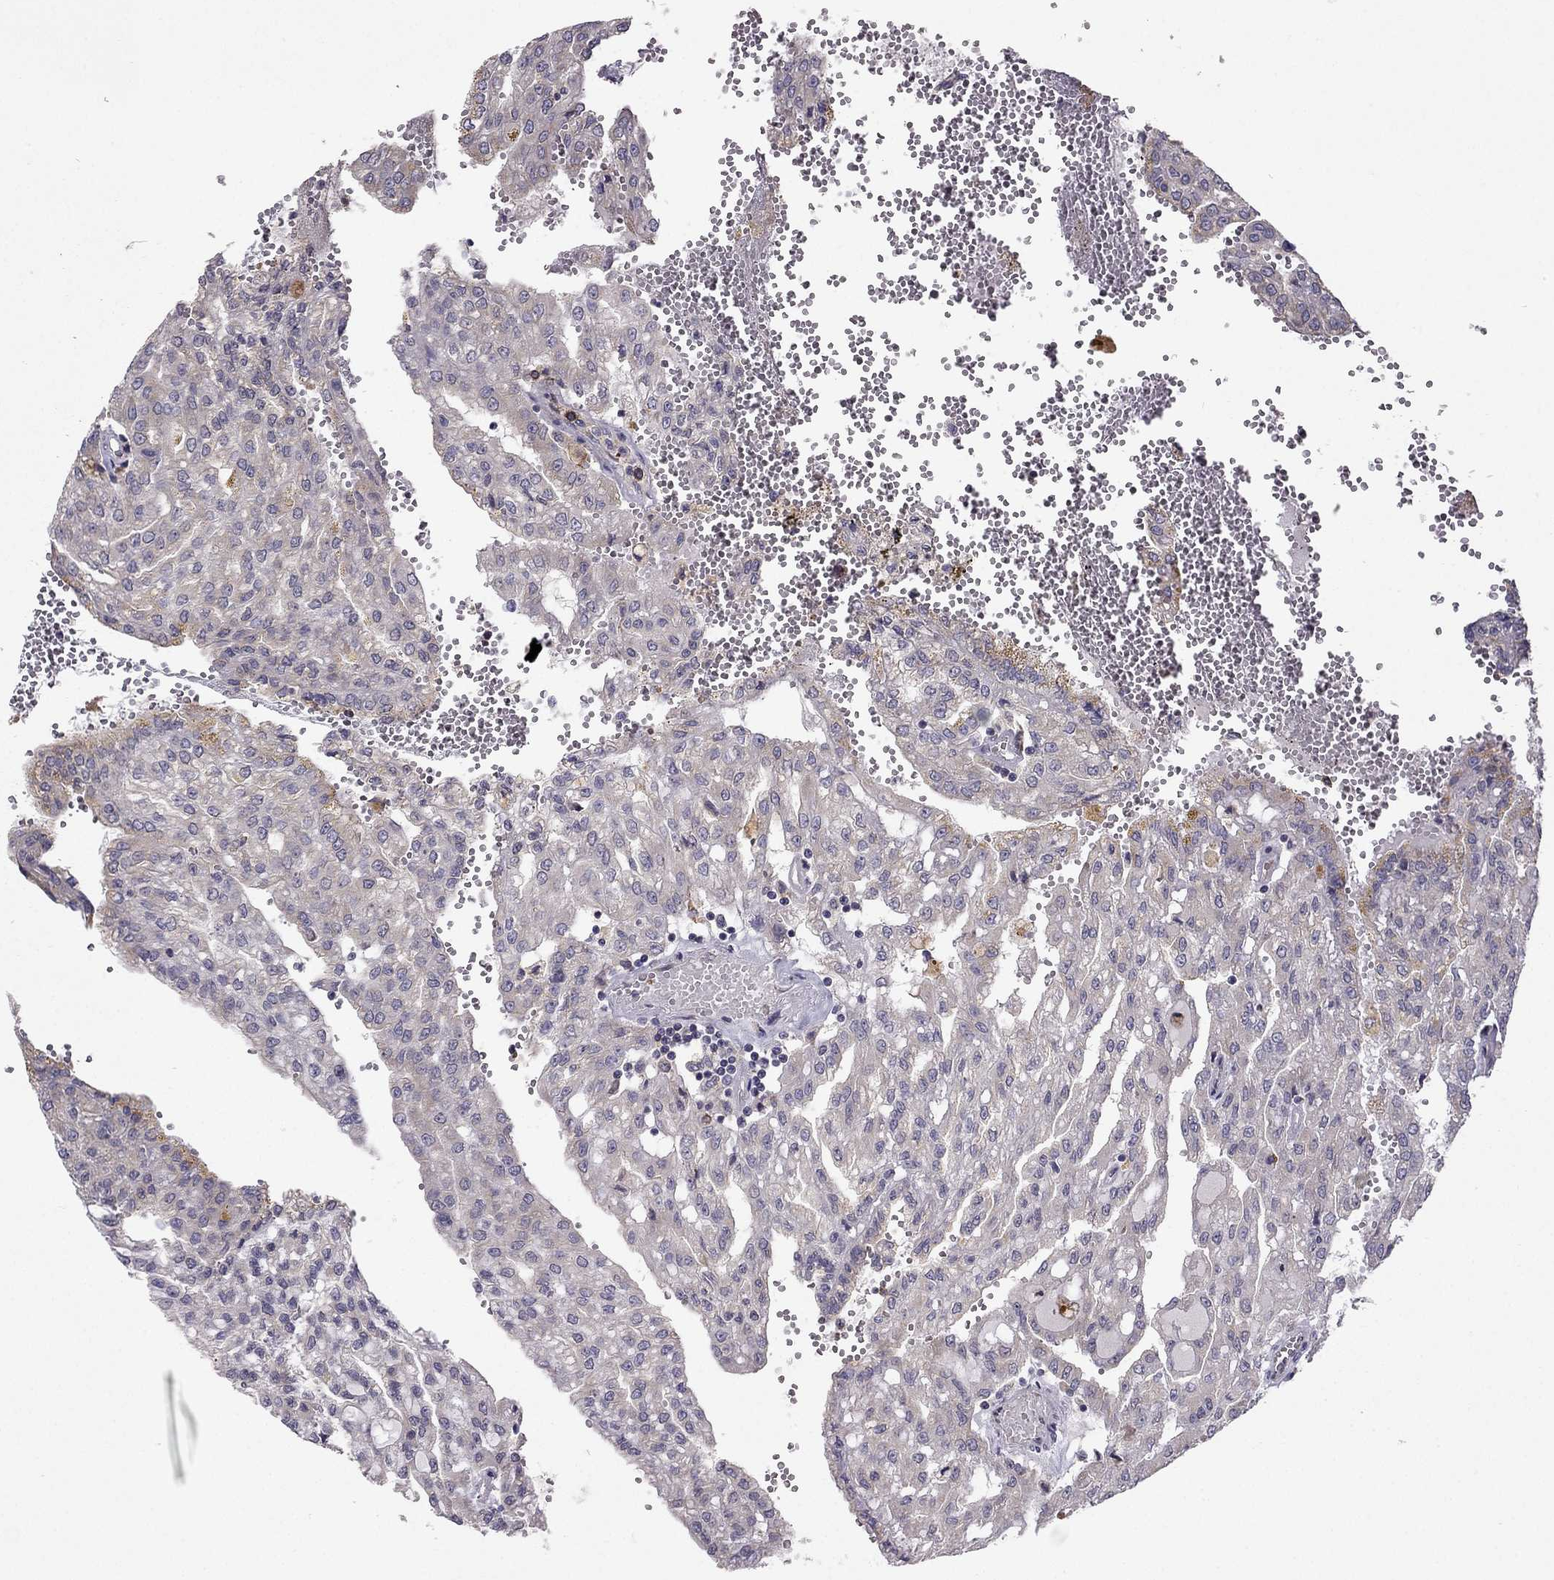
{"staining": {"intensity": "weak", "quantity": "<25%", "location": "cytoplasmic/membranous"}, "tissue": "renal cancer", "cell_type": "Tumor cells", "image_type": "cancer", "snomed": [{"axis": "morphology", "description": "Adenocarcinoma, NOS"}, {"axis": "topography", "description": "Kidney"}], "caption": "Renal cancer was stained to show a protein in brown. There is no significant staining in tumor cells. (Brightfield microscopy of DAB (3,3'-diaminobenzidine) IHC at high magnification).", "gene": "STXBP5", "patient": {"sex": "male", "age": 63}}